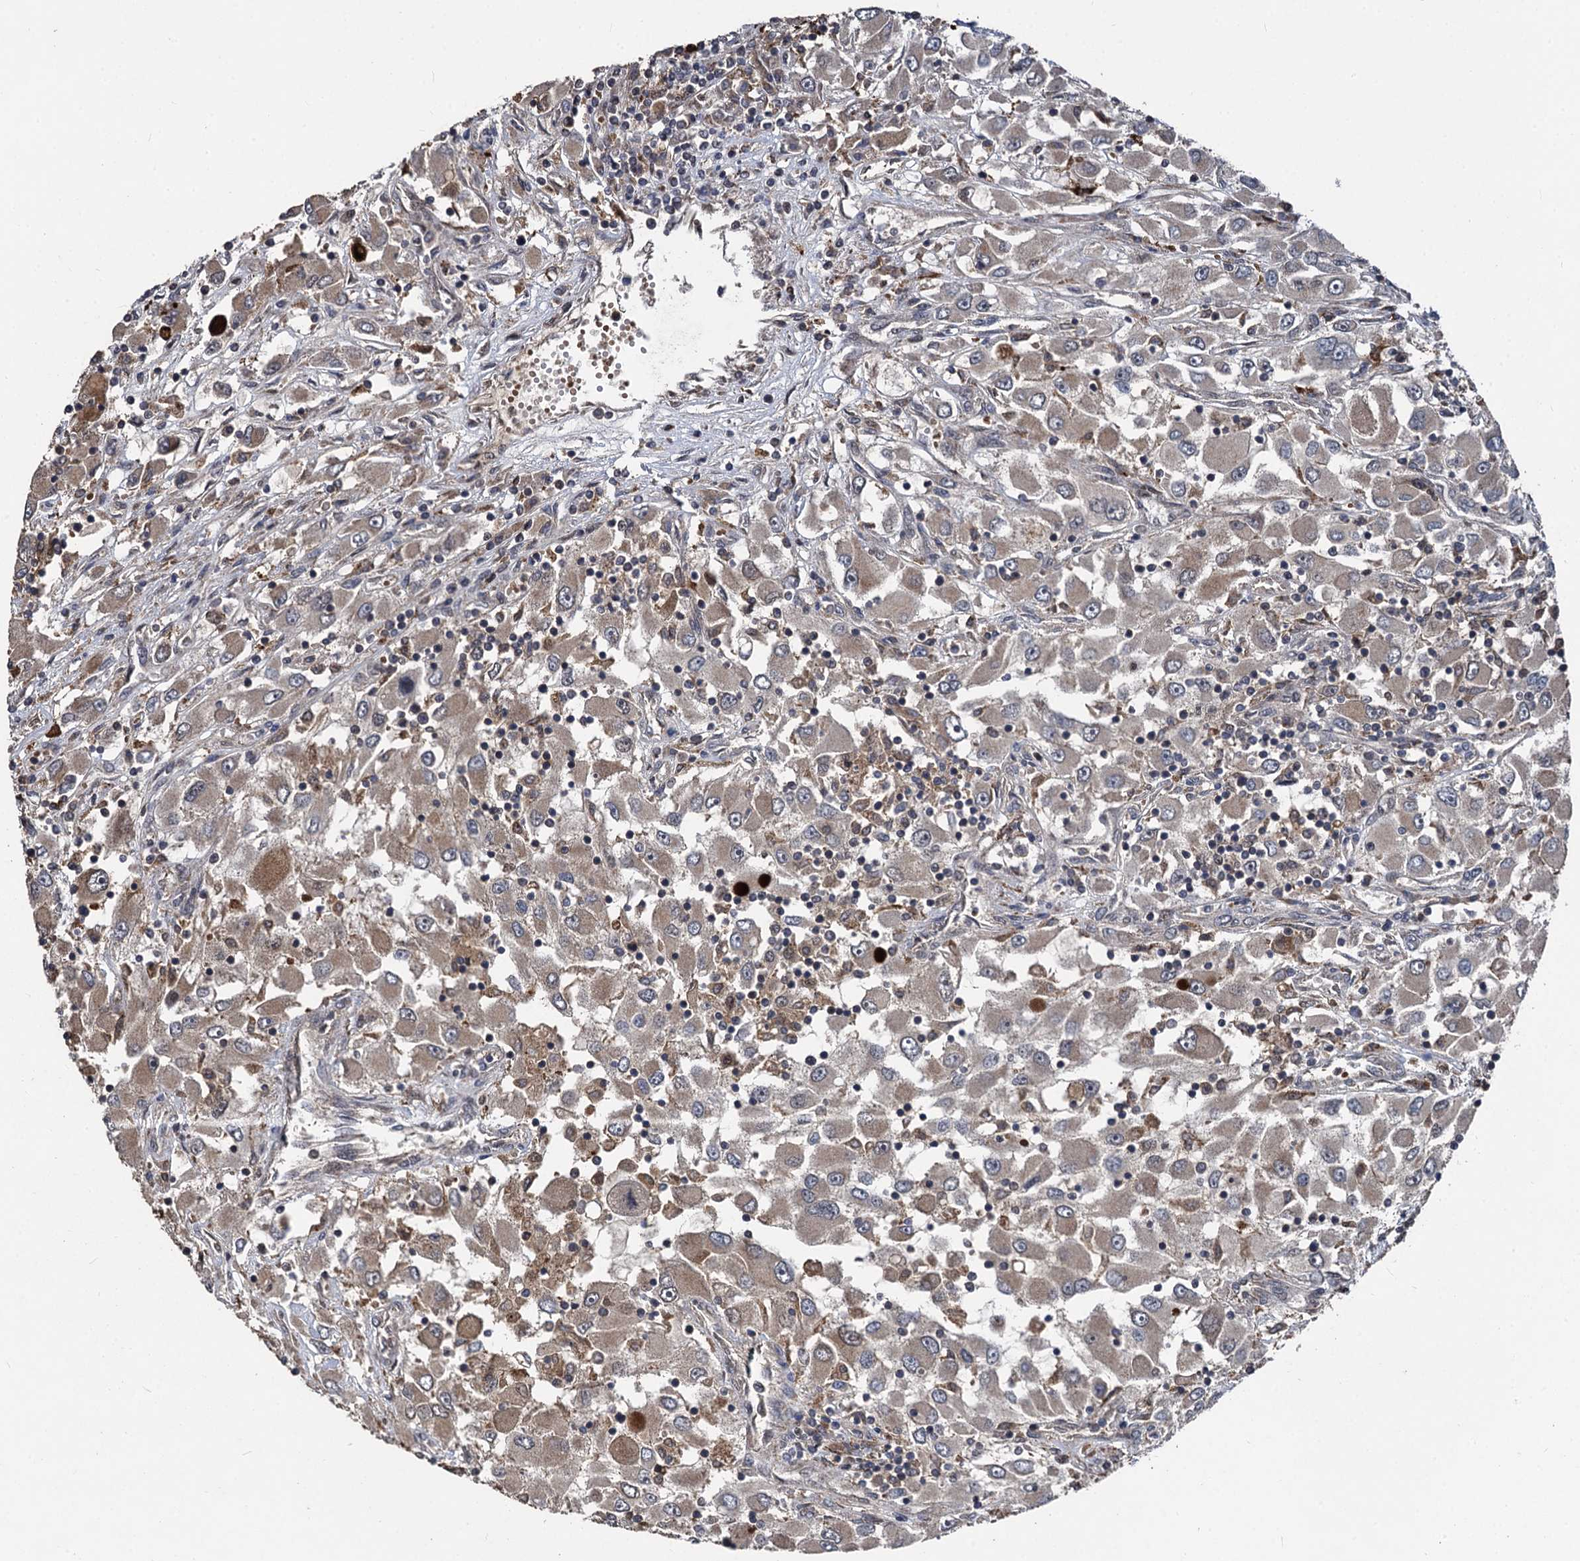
{"staining": {"intensity": "weak", "quantity": ">75%", "location": "cytoplasmic/membranous"}, "tissue": "renal cancer", "cell_type": "Tumor cells", "image_type": "cancer", "snomed": [{"axis": "morphology", "description": "Adenocarcinoma, NOS"}, {"axis": "topography", "description": "Kidney"}], "caption": "DAB (3,3'-diaminobenzidine) immunohistochemical staining of renal cancer (adenocarcinoma) reveals weak cytoplasmic/membranous protein positivity in approximately >75% of tumor cells.", "gene": "BCL2L2", "patient": {"sex": "female", "age": 52}}